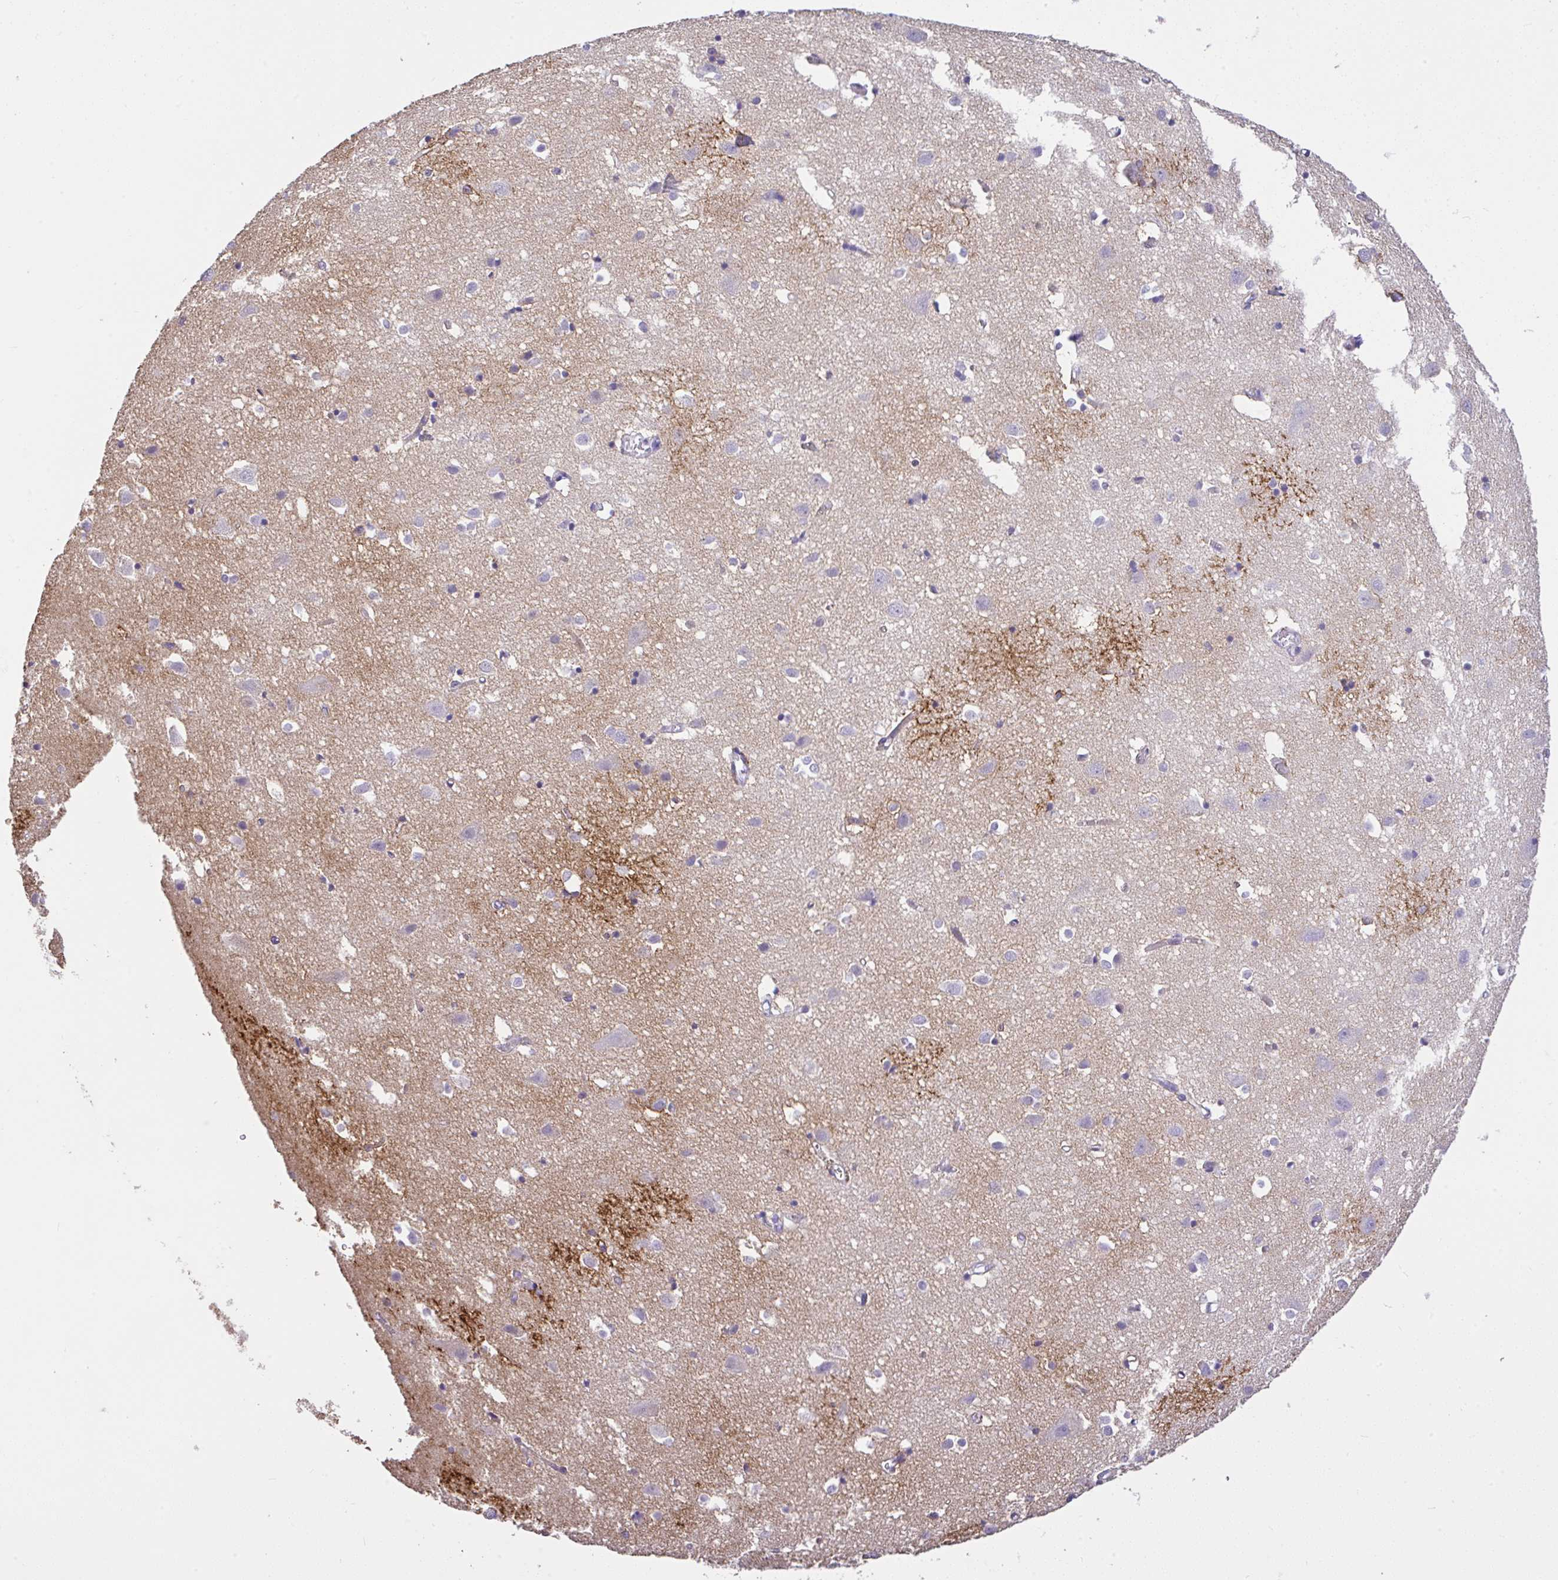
{"staining": {"intensity": "negative", "quantity": "none", "location": "none"}, "tissue": "cerebral cortex", "cell_type": "Endothelial cells", "image_type": "normal", "snomed": [{"axis": "morphology", "description": "Normal tissue, NOS"}, {"axis": "topography", "description": "Cerebral cortex"}], "caption": "A high-resolution image shows IHC staining of normal cerebral cortex, which exhibits no significant expression in endothelial cells.", "gene": "CTU1", "patient": {"sex": "male", "age": 70}}